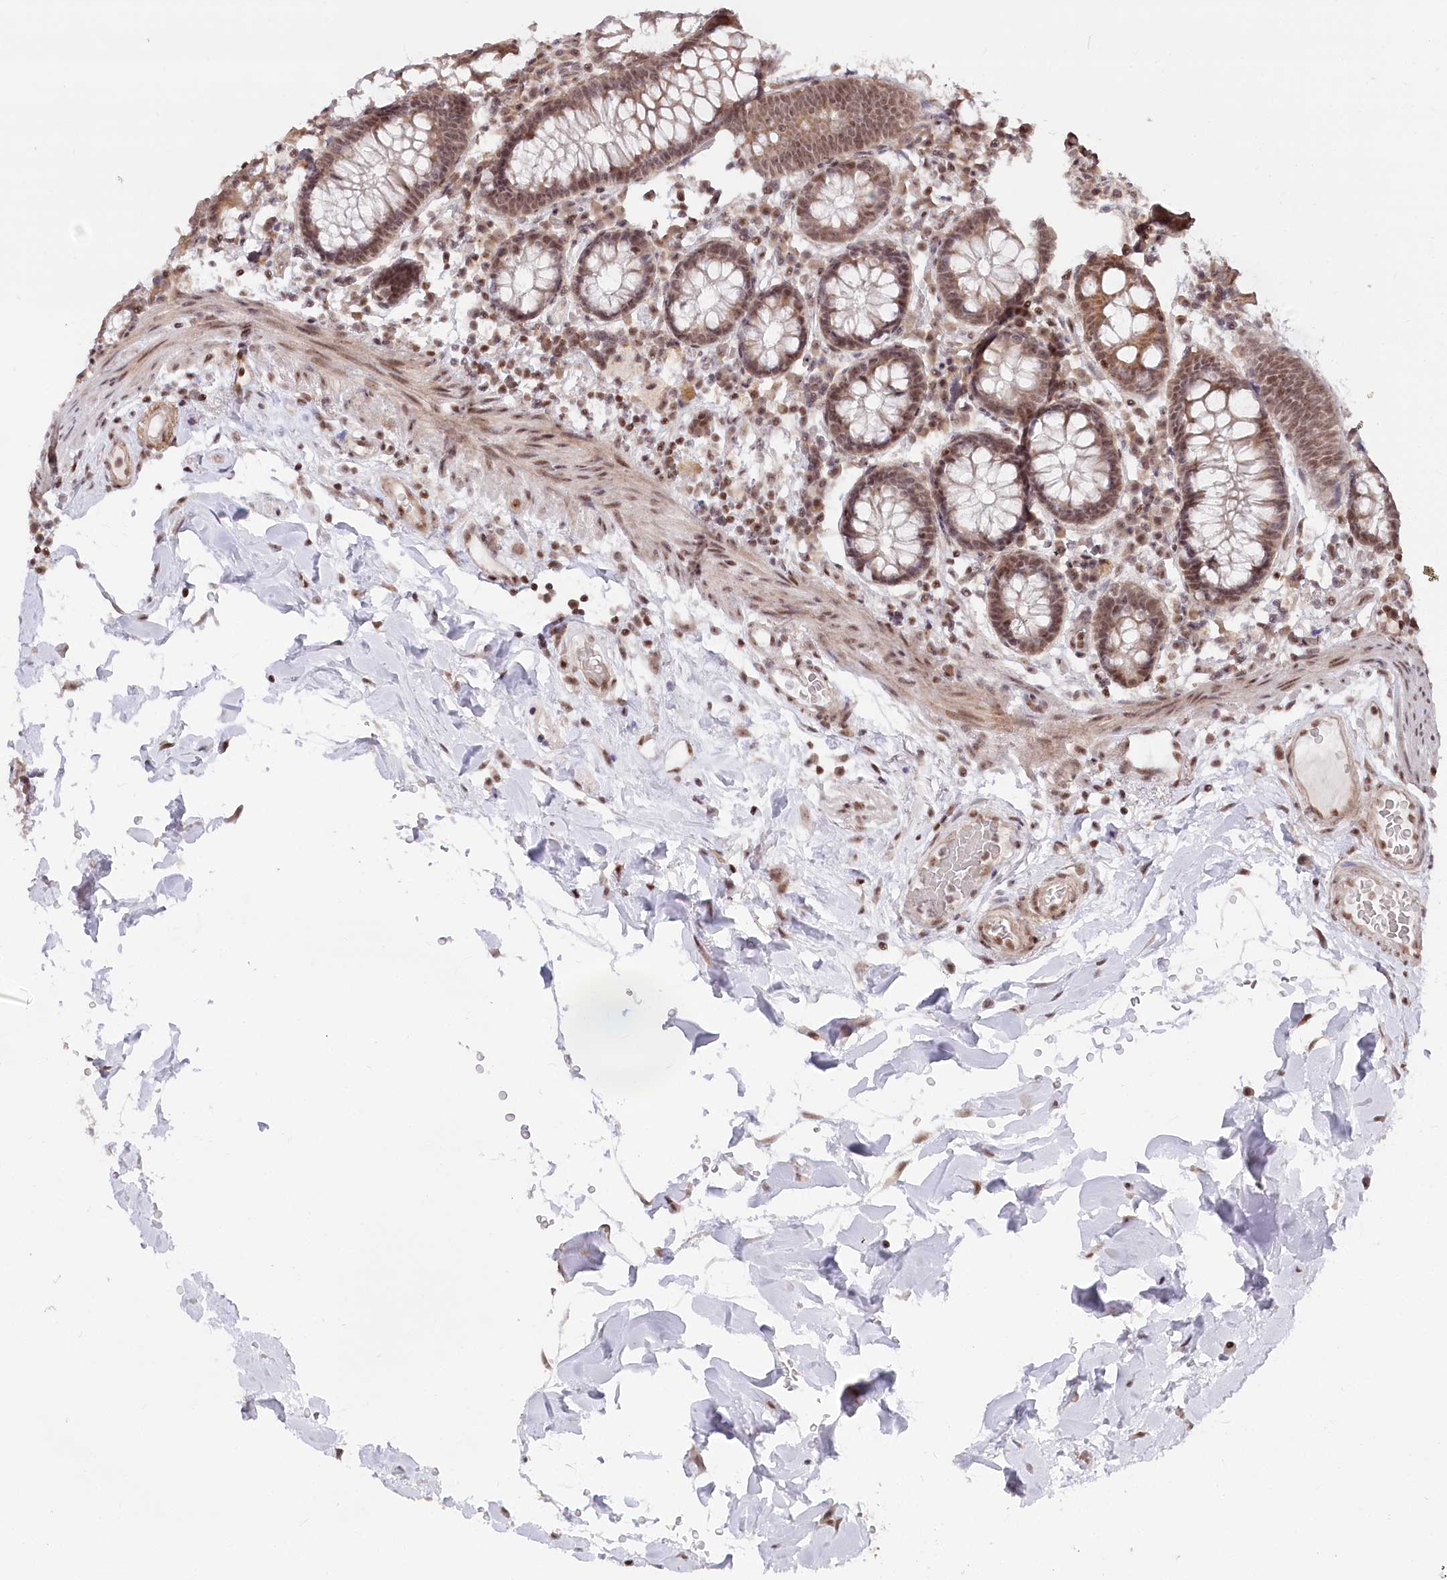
{"staining": {"intensity": "moderate", "quantity": ">75%", "location": "nuclear"}, "tissue": "colon", "cell_type": "Endothelial cells", "image_type": "normal", "snomed": [{"axis": "morphology", "description": "Normal tissue, NOS"}, {"axis": "topography", "description": "Colon"}], "caption": "Immunohistochemistry (IHC) (DAB) staining of unremarkable colon displays moderate nuclear protein expression in about >75% of endothelial cells.", "gene": "CGGBP1", "patient": {"sex": "female", "age": 79}}